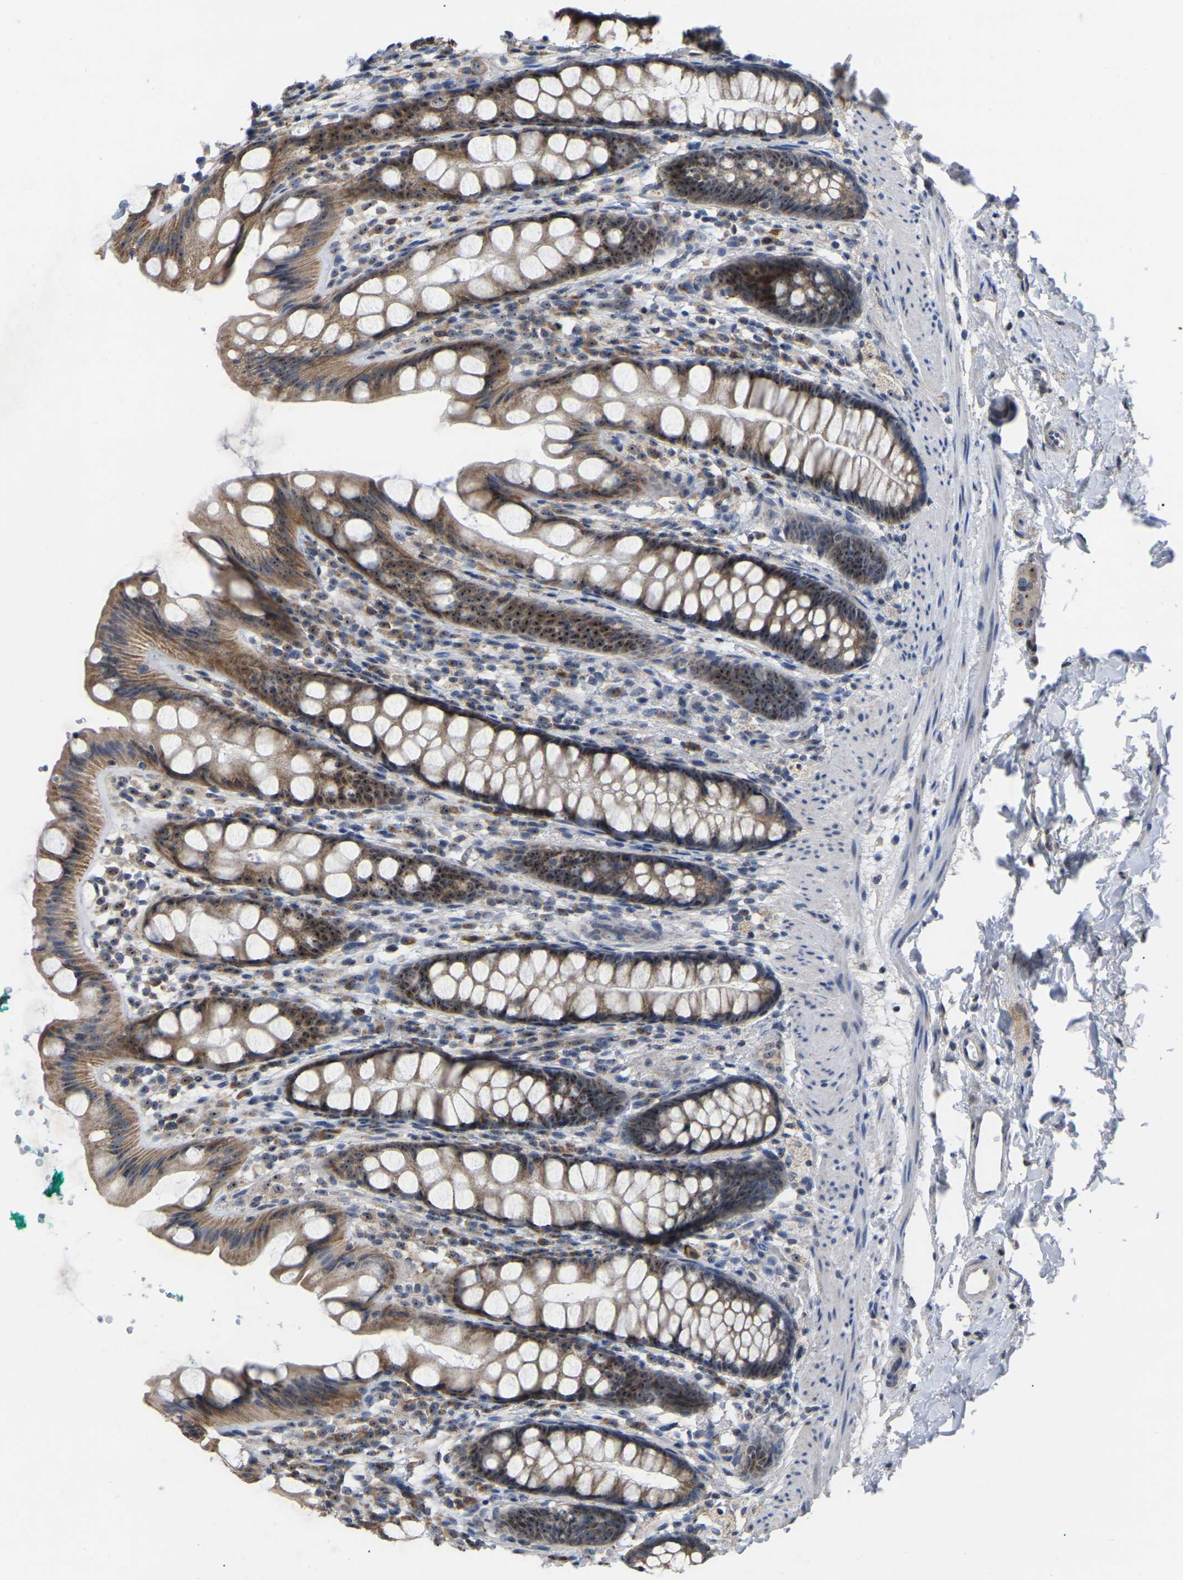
{"staining": {"intensity": "strong", "quantity": ">75%", "location": "cytoplasmic/membranous,nuclear"}, "tissue": "rectum", "cell_type": "Glandular cells", "image_type": "normal", "snomed": [{"axis": "morphology", "description": "Normal tissue, NOS"}, {"axis": "topography", "description": "Rectum"}], "caption": "Immunohistochemistry (IHC) of unremarkable rectum displays high levels of strong cytoplasmic/membranous,nuclear positivity in about >75% of glandular cells.", "gene": "NOP53", "patient": {"sex": "female", "age": 65}}